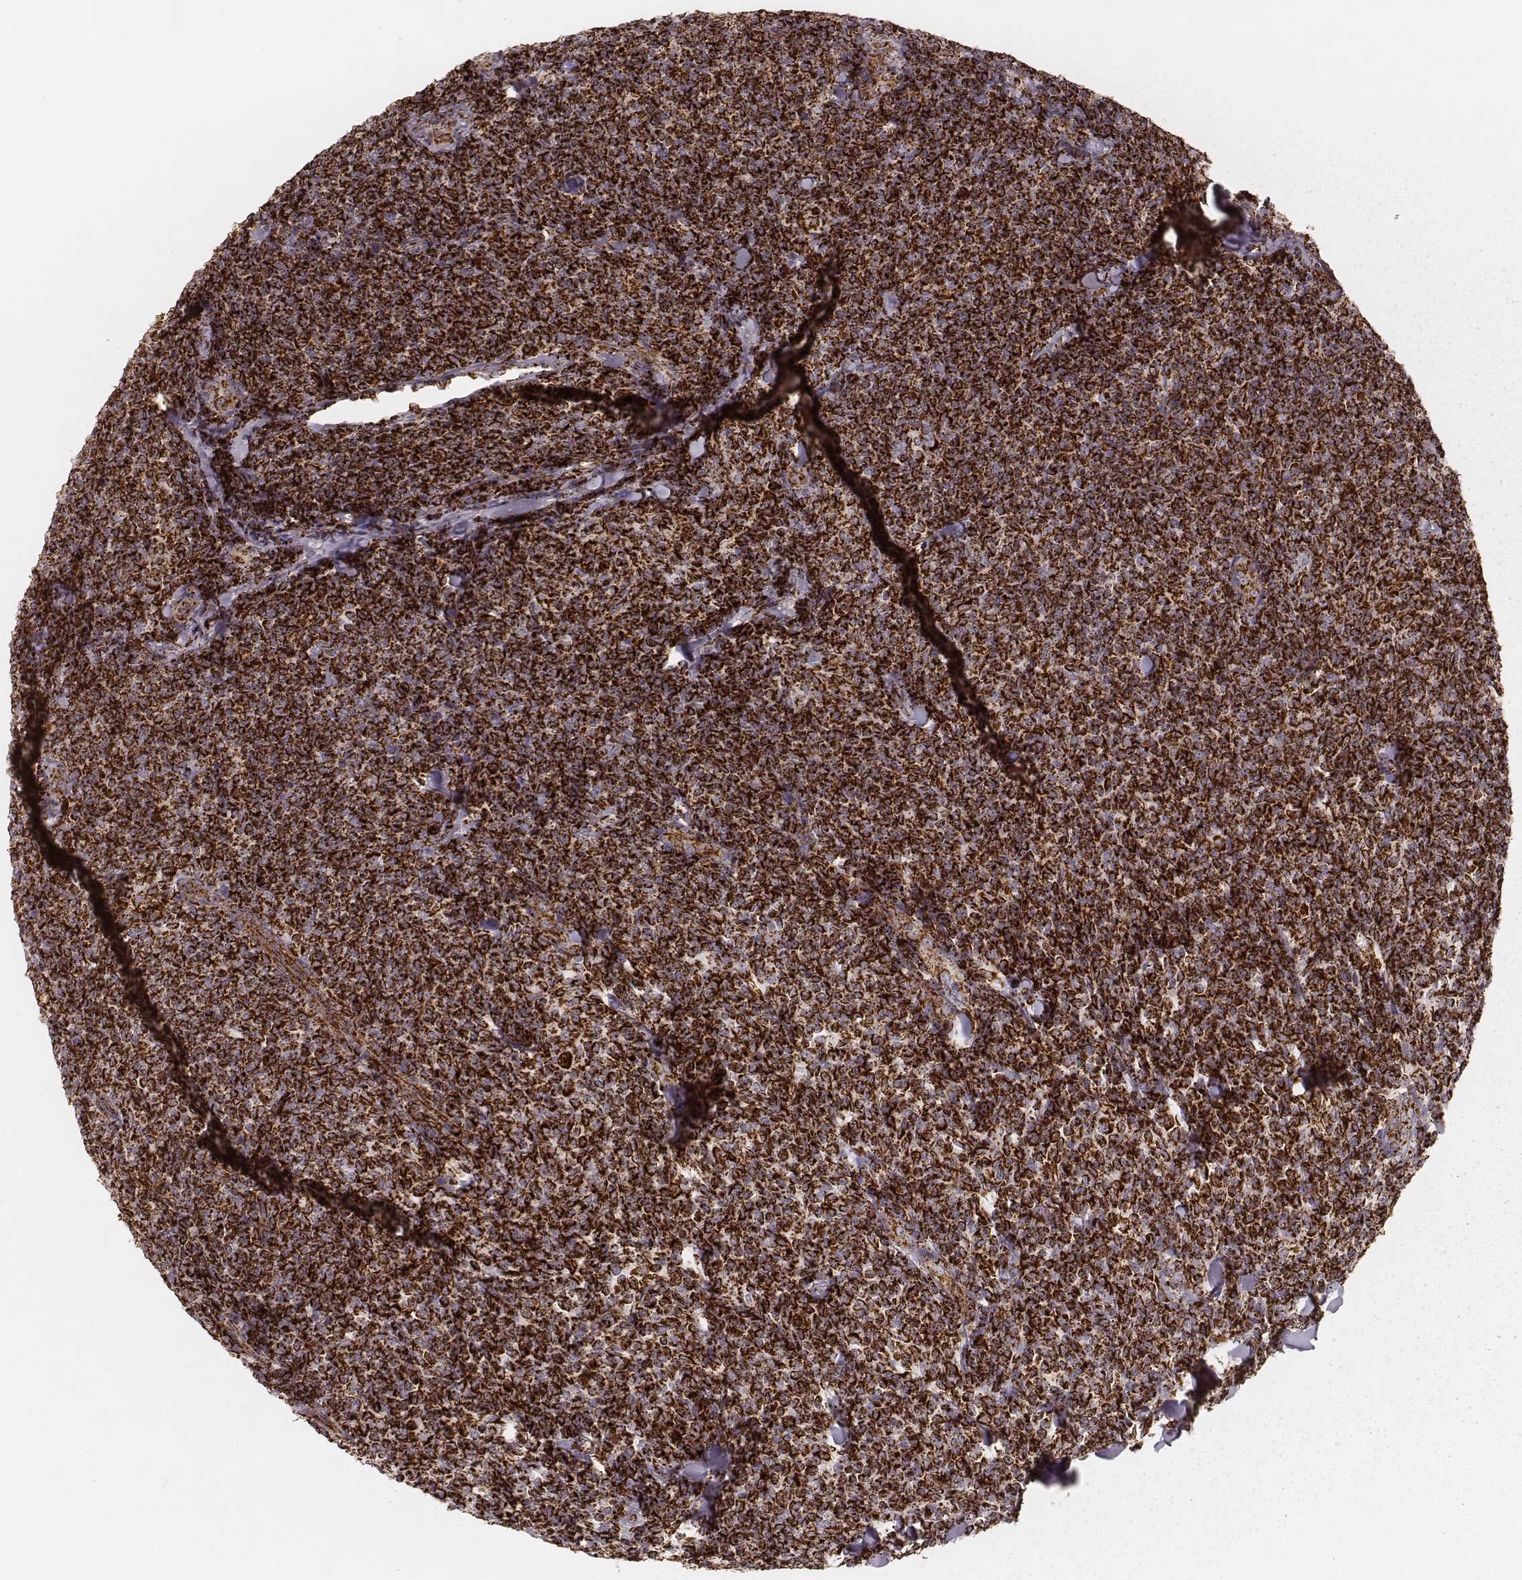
{"staining": {"intensity": "strong", "quantity": ">75%", "location": "cytoplasmic/membranous"}, "tissue": "lymphoma", "cell_type": "Tumor cells", "image_type": "cancer", "snomed": [{"axis": "morphology", "description": "Malignant lymphoma, non-Hodgkin's type, Low grade"}, {"axis": "topography", "description": "Lymph node"}], "caption": "Lymphoma stained with a brown dye reveals strong cytoplasmic/membranous positive expression in about >75% of tumor cells.", "gene": "CS", "patient": {"sex": "female", "age": 56}}